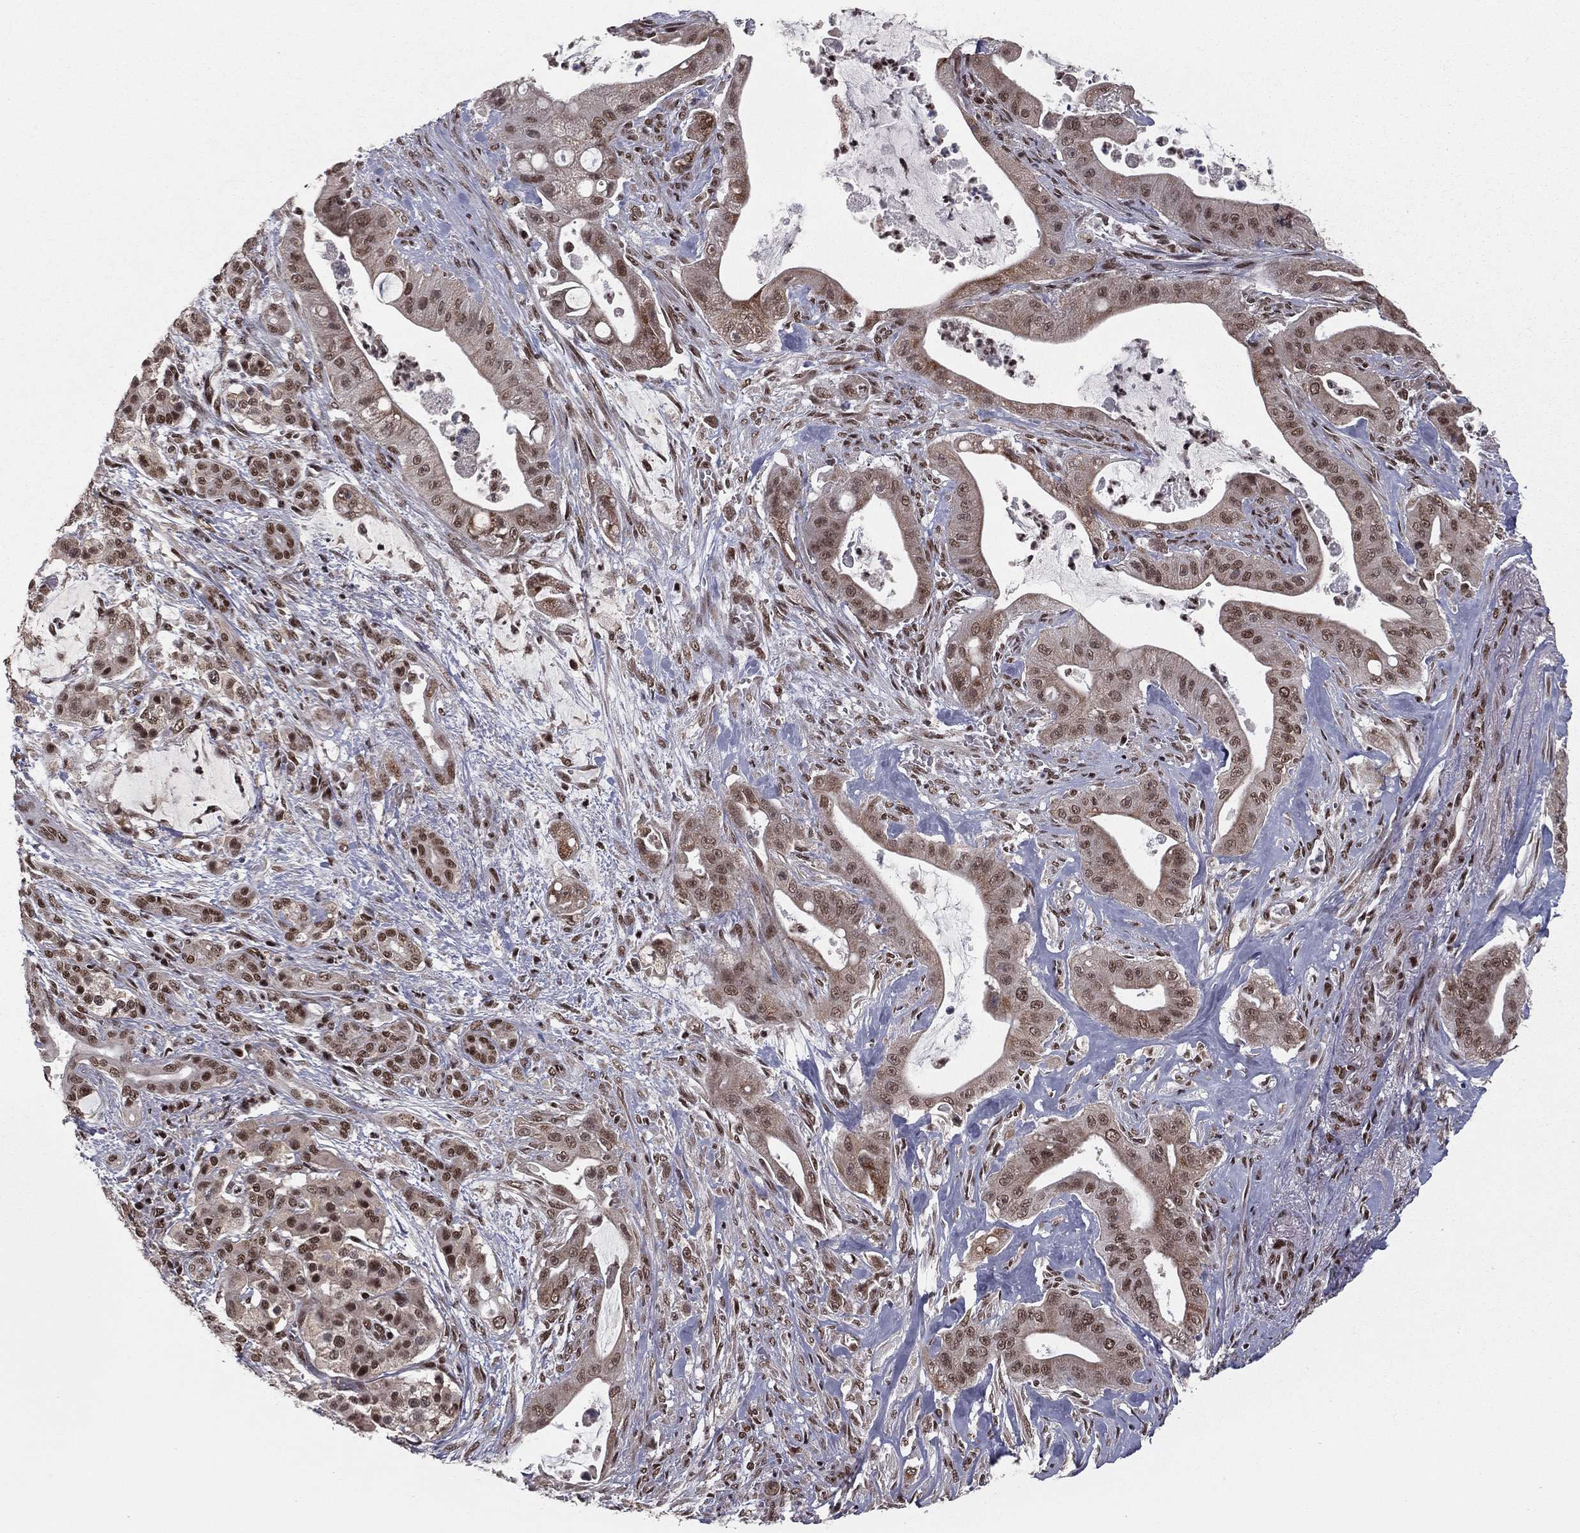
{"staining": {"intensity": "moderate", "quantity": "<25%", "location": "nuclear"}, "tissue": "pancreatic cancer", "cell_type": "Tumor cells", "image_type": "cancer", "snomed": [{"axis": "morphology", "description": "Normal tissue, NOS"}, {"axis": "morphology", "description": "Inflammation, NOS"}, {"axis": "morphology", "description": "Adenocarcinoma, NOS"}, {"axis": "topography", "description": "Pancreas"}], "caption": "This is an image of immunohistochemistry staining of pancreatic cancer, which shows moderate expression in the nuclear of tumor cells.", "gene": "NFYB", "patient": {"sex": "male", "age": 57}}